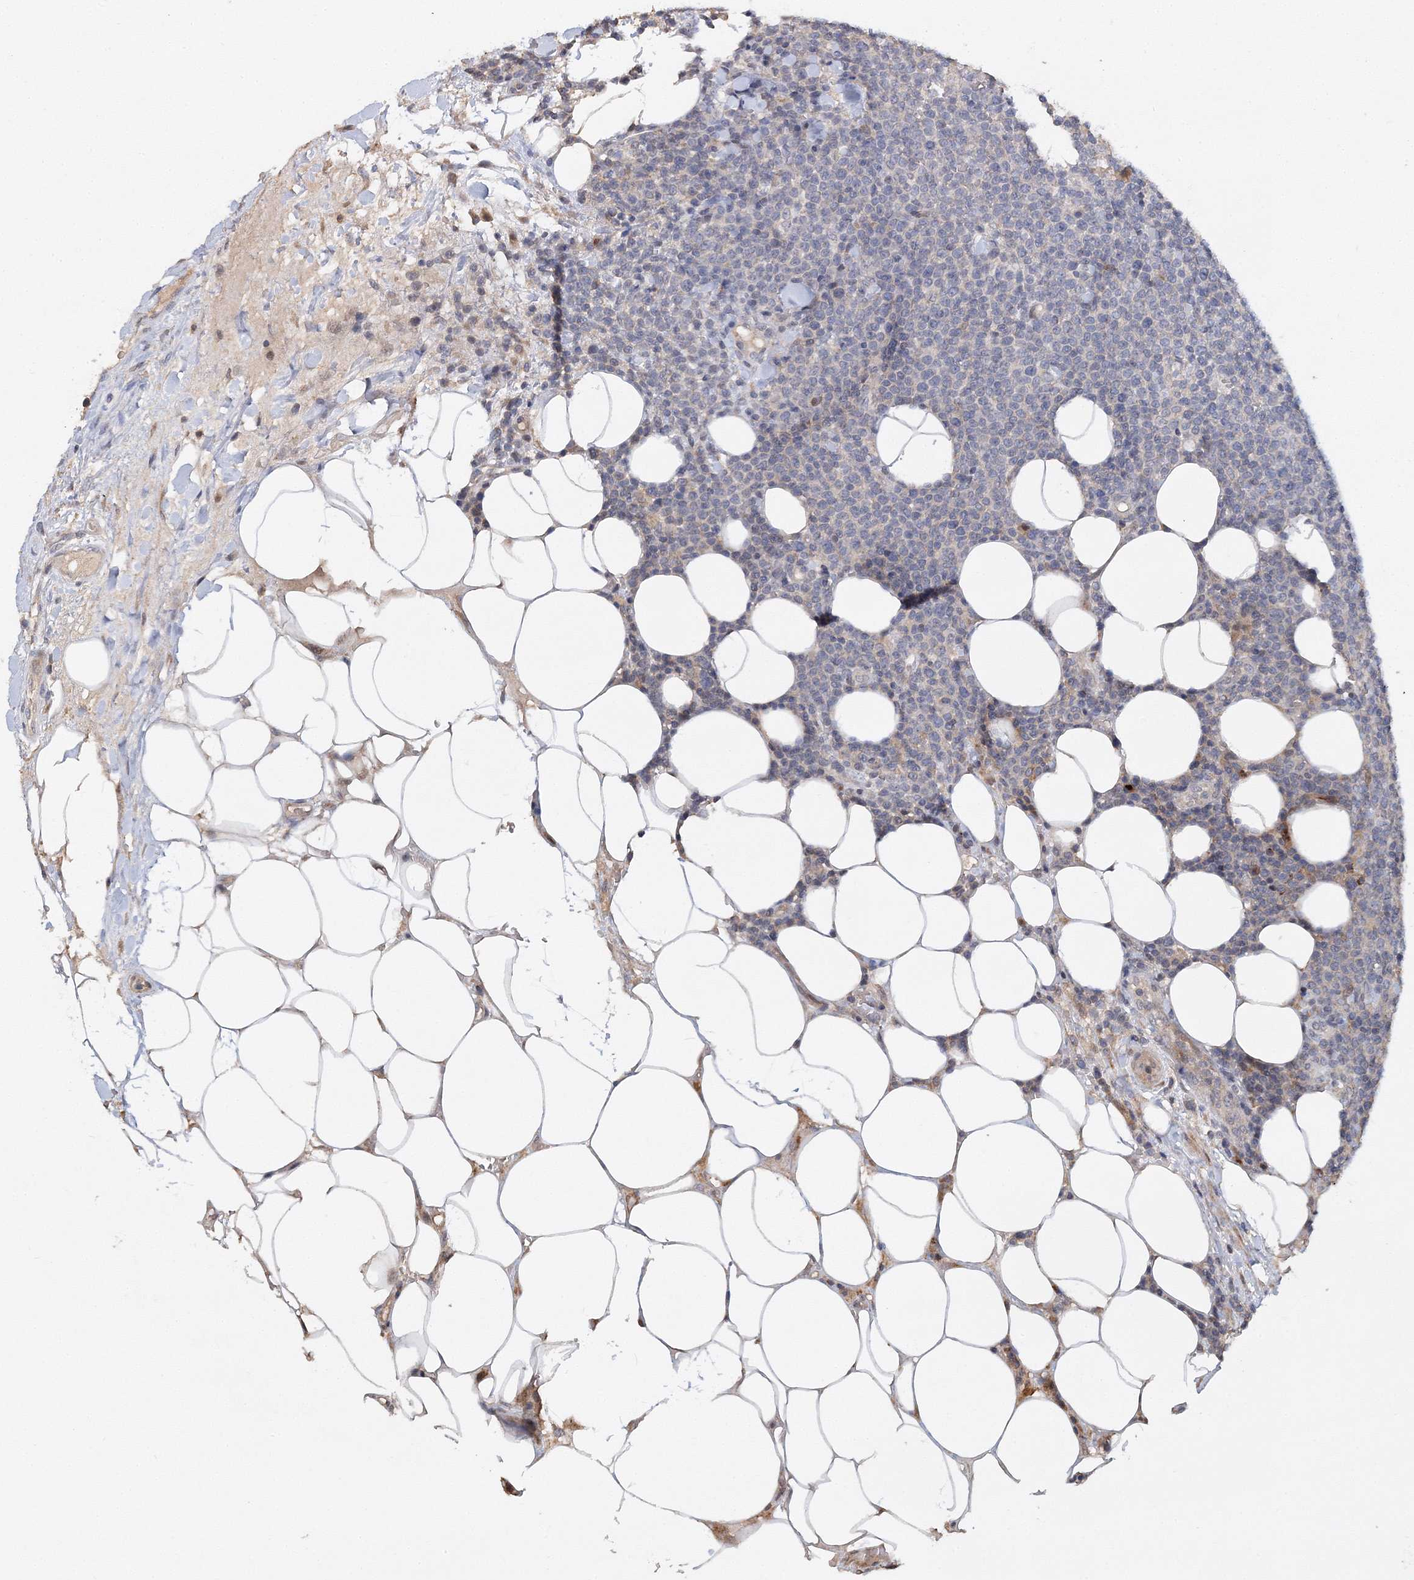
{"staining": {"intensity": "negative", "quantity": "none", "location": "none"}, "tissue": "lymphoma", "cell_type": "Tumor cells", "image_type": "cancer", "snomed": [{"axis": "morphology", "description": "Malignant lymphoma, non-Hodgkin's type, High grade"}, {"axis": "topography", "description": "Lymph node"}], "caption": "DAB immunohistochemical staining of lymphoma exhibits no significant staining in tumor cells.", "gene": "GJB5", "patient": {"sex": "male", "age": 61}}